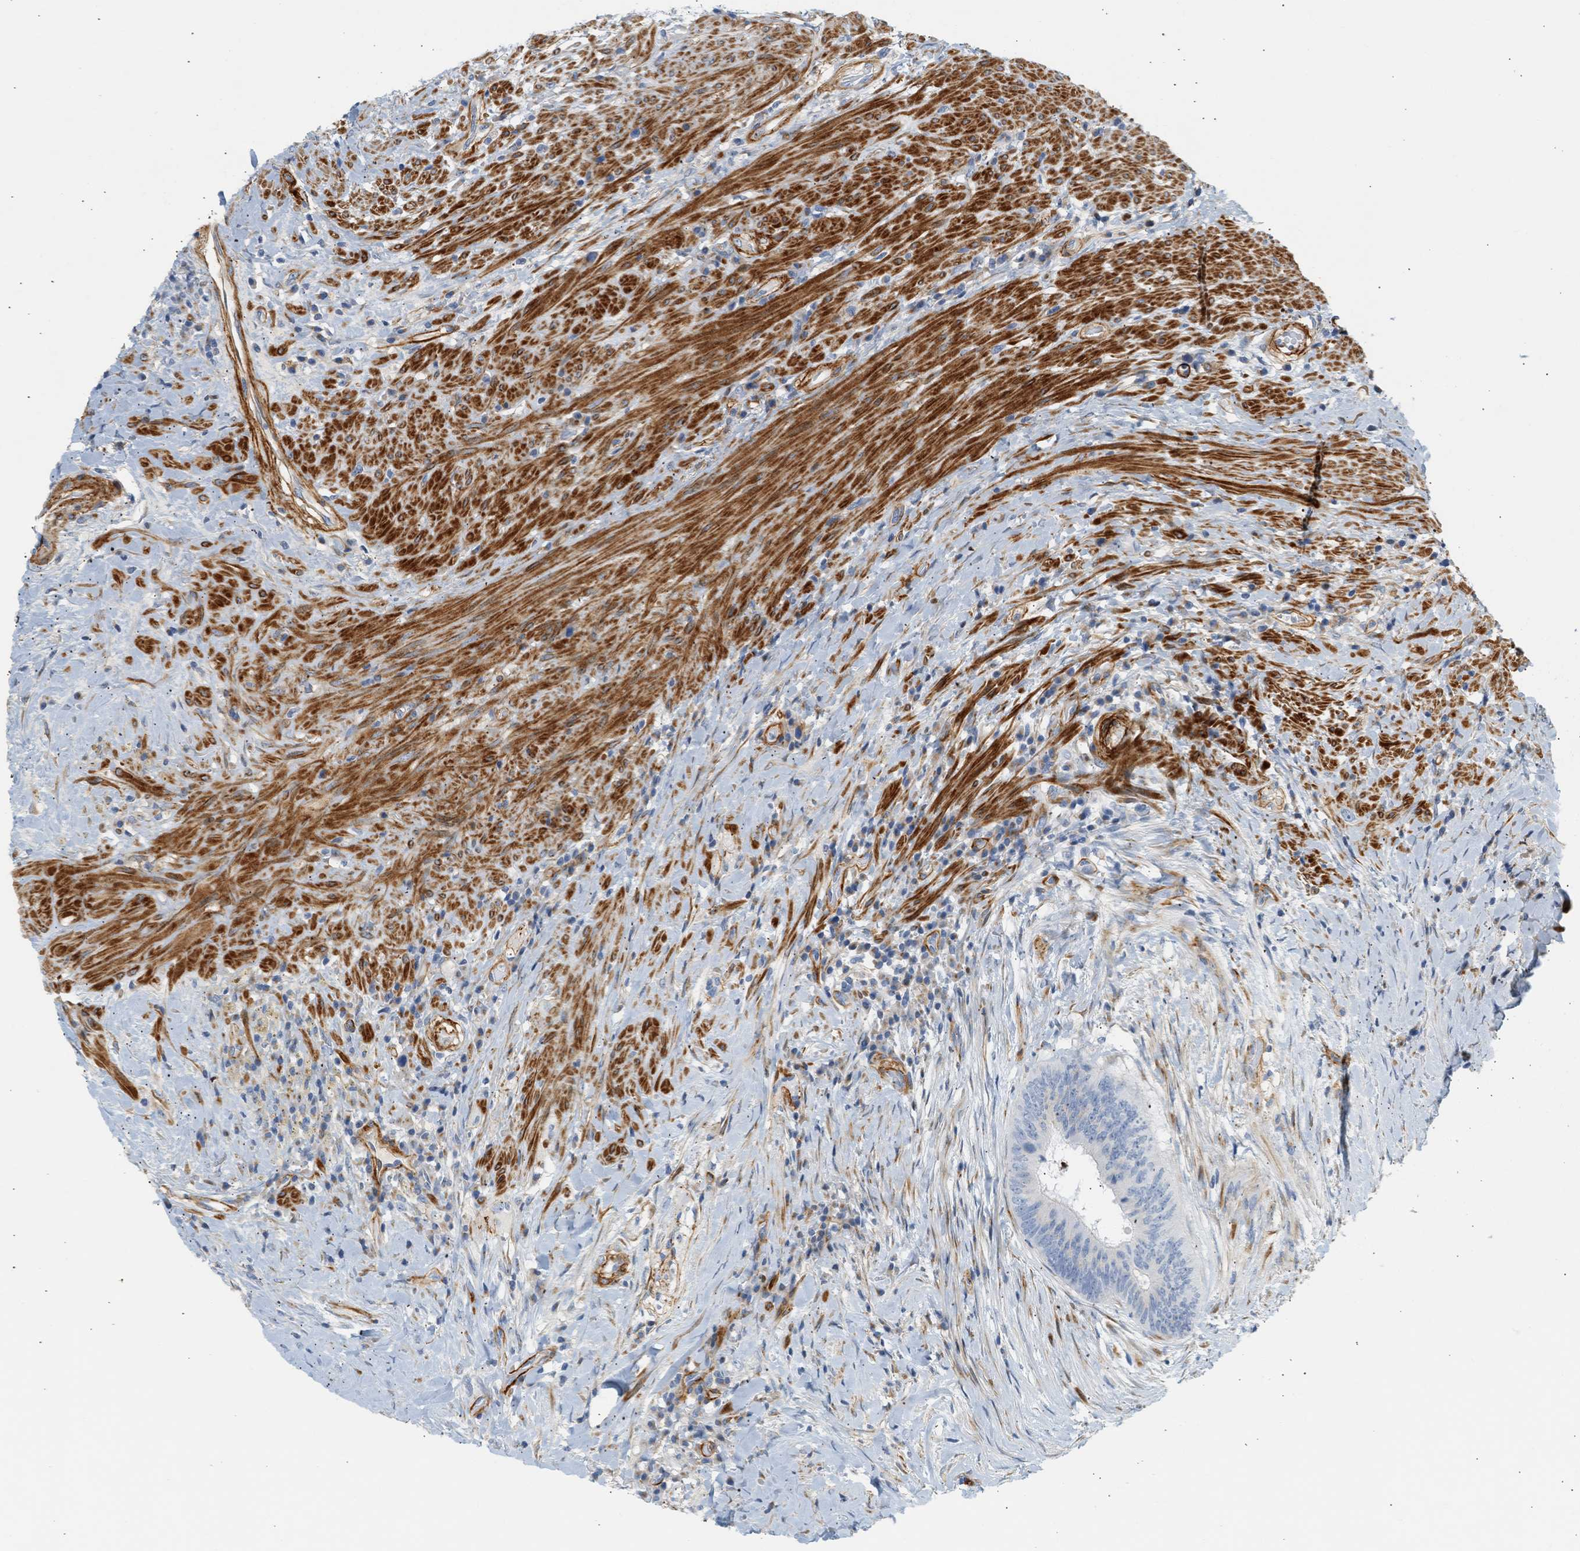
{"staining": {"intensity": "negative", "quantity": "none", "location": "none"}, "tissue": "colorectal cancer", "cell_type": "Tumor cells", "image_type": "cancer", "snomed": [{"axis": "morphology", "description": "Adenocarcinoma, NOS"}, {"axis": "topography", "description": "Rectum"}], "caption": "A high-resolution image shows IHC staining of colorectal adenocarcinoma, which reveals no significant expression in tumor cells.", "gene": "SLC30A7", "patient": {"sex": "male", "age": 72}}